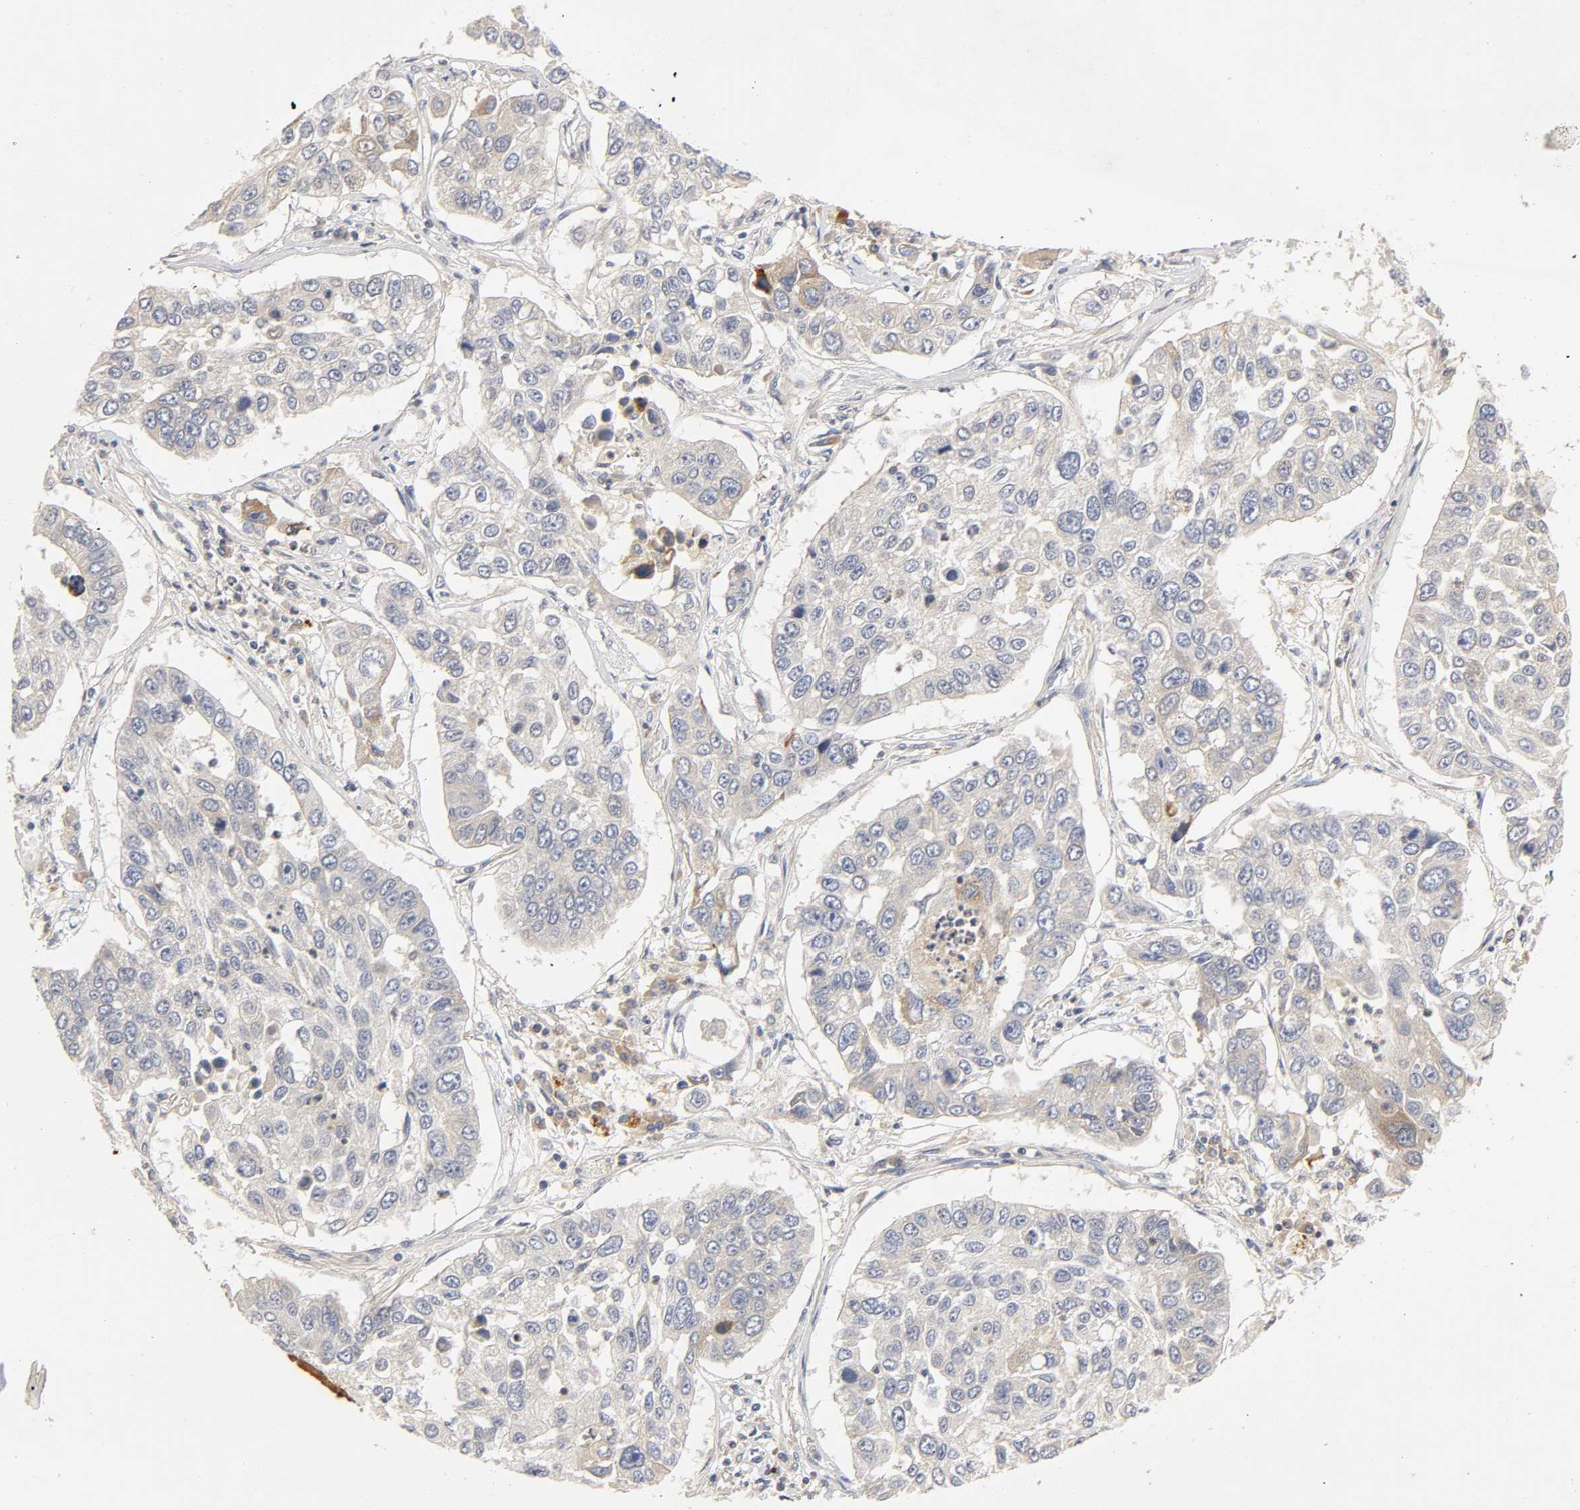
{"staining": {"intensity": "negative", "quantity": "none", "location": "none"}, "tissue": "lung cancer", "cell_type": "Tumor cells", "image_type": "cancer", "snomed": [{"axis": "morphology", "description": "Squamous cell carcinoma, NOS"}, {"axis": "topography", "description": "Lung"}], "caption": "Tumor cells show no significant positivity in lung cancer.", "gene": "RHOA", "patient": {"sex": "male", "age": 71}}